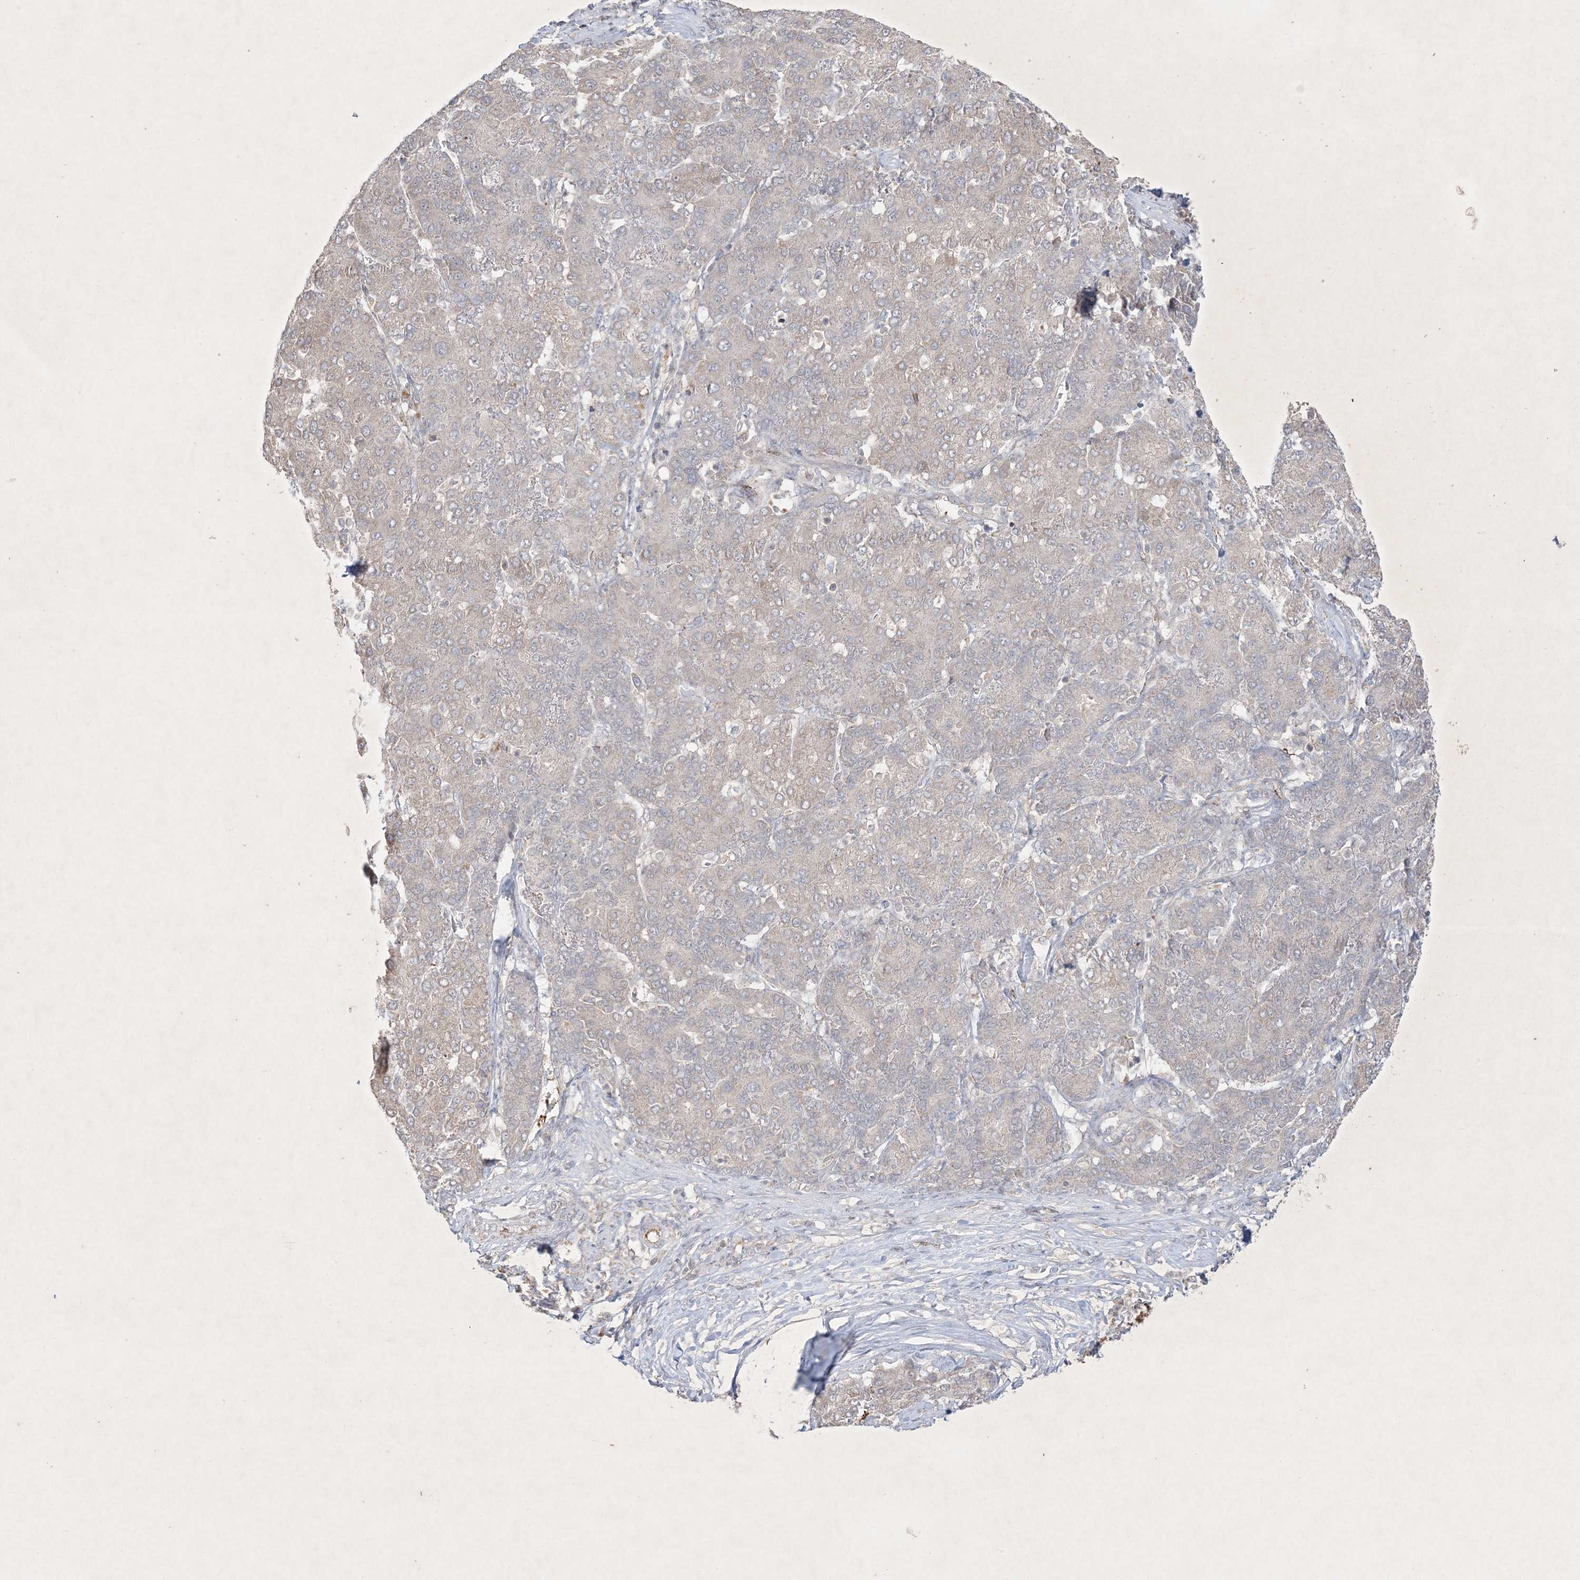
{"staining": {"intensity": "negative", "quantity": "none", "location": "none"}, "tissue": "liver cancer", "cell_type": "Tumor cells", "image_type": "cancer", "snomed": [{"axis": "morphology", "description": "Carcinoma, Hepatocellular, NOS"}, {"axis": "topography", "description": "Liver"}], "caption": "Liver cancer (hepatocellular carcinoma) was stained to show a protein in brown. There is no significant staining in tumor cells.", "gene": "PRSS36", "patient": {"sex": "male", "age": 65}}